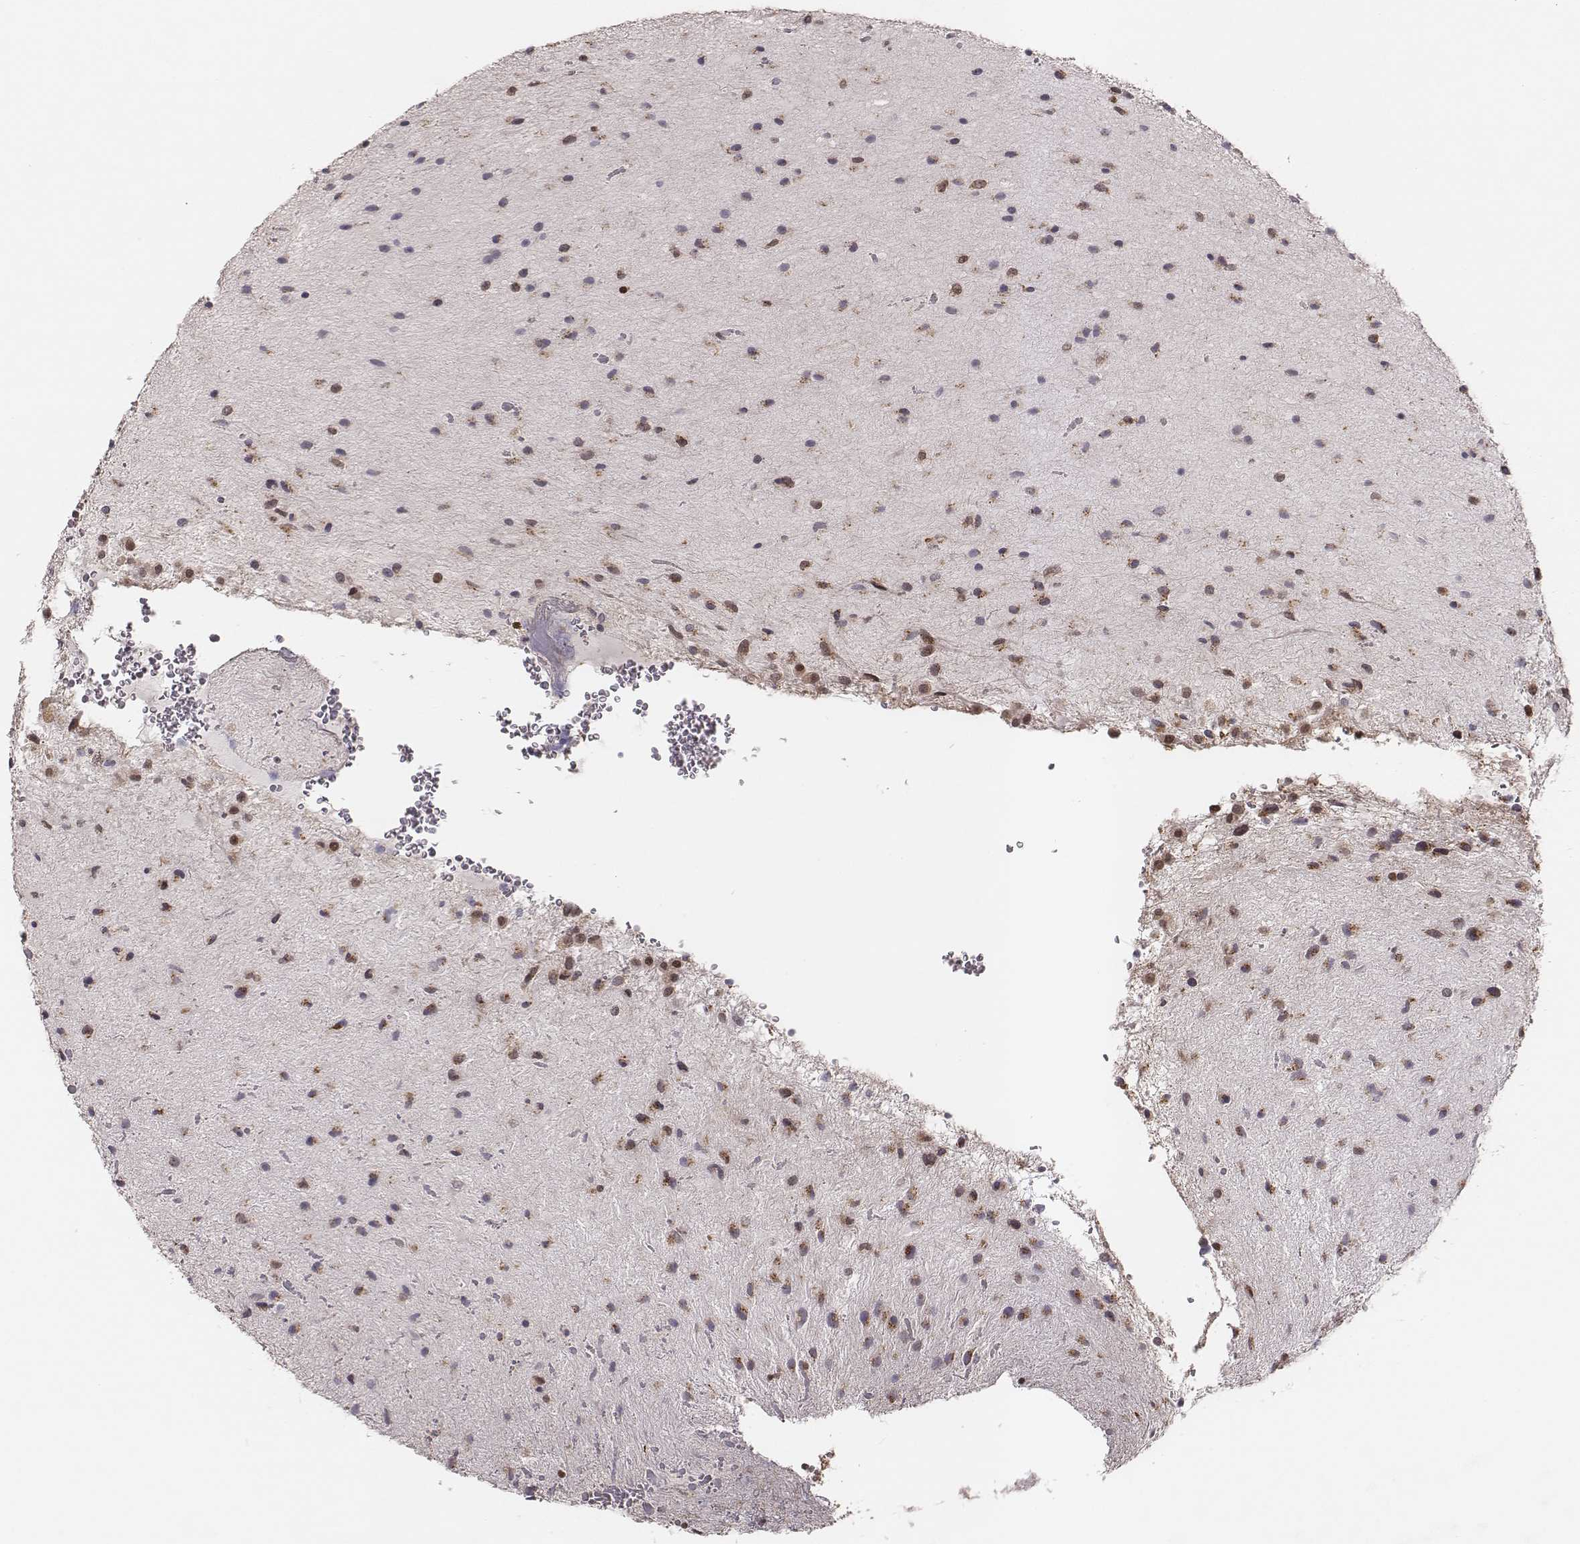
{"staining": {"intensity": "moderate", "quantity": ">75%", "location": "cytoplasmic/membranous"}, "tissue": "glioma", "cell_type": "Tumor cells", "image_type": "cancer", "snomed": [{"axis": "morphology", "description": "Glioma, malignant, Low grade"}, {"axis": "topography", "description": "Cerebellum"}], "caption": "Immunohistochemical staining of human malignant low-grade glioma displays moderate cytoplasmic/membranous protein staining in about >75% of tumor cells.", "gene": "WDR59", "patient": {"sex": "female", "age": 14}}